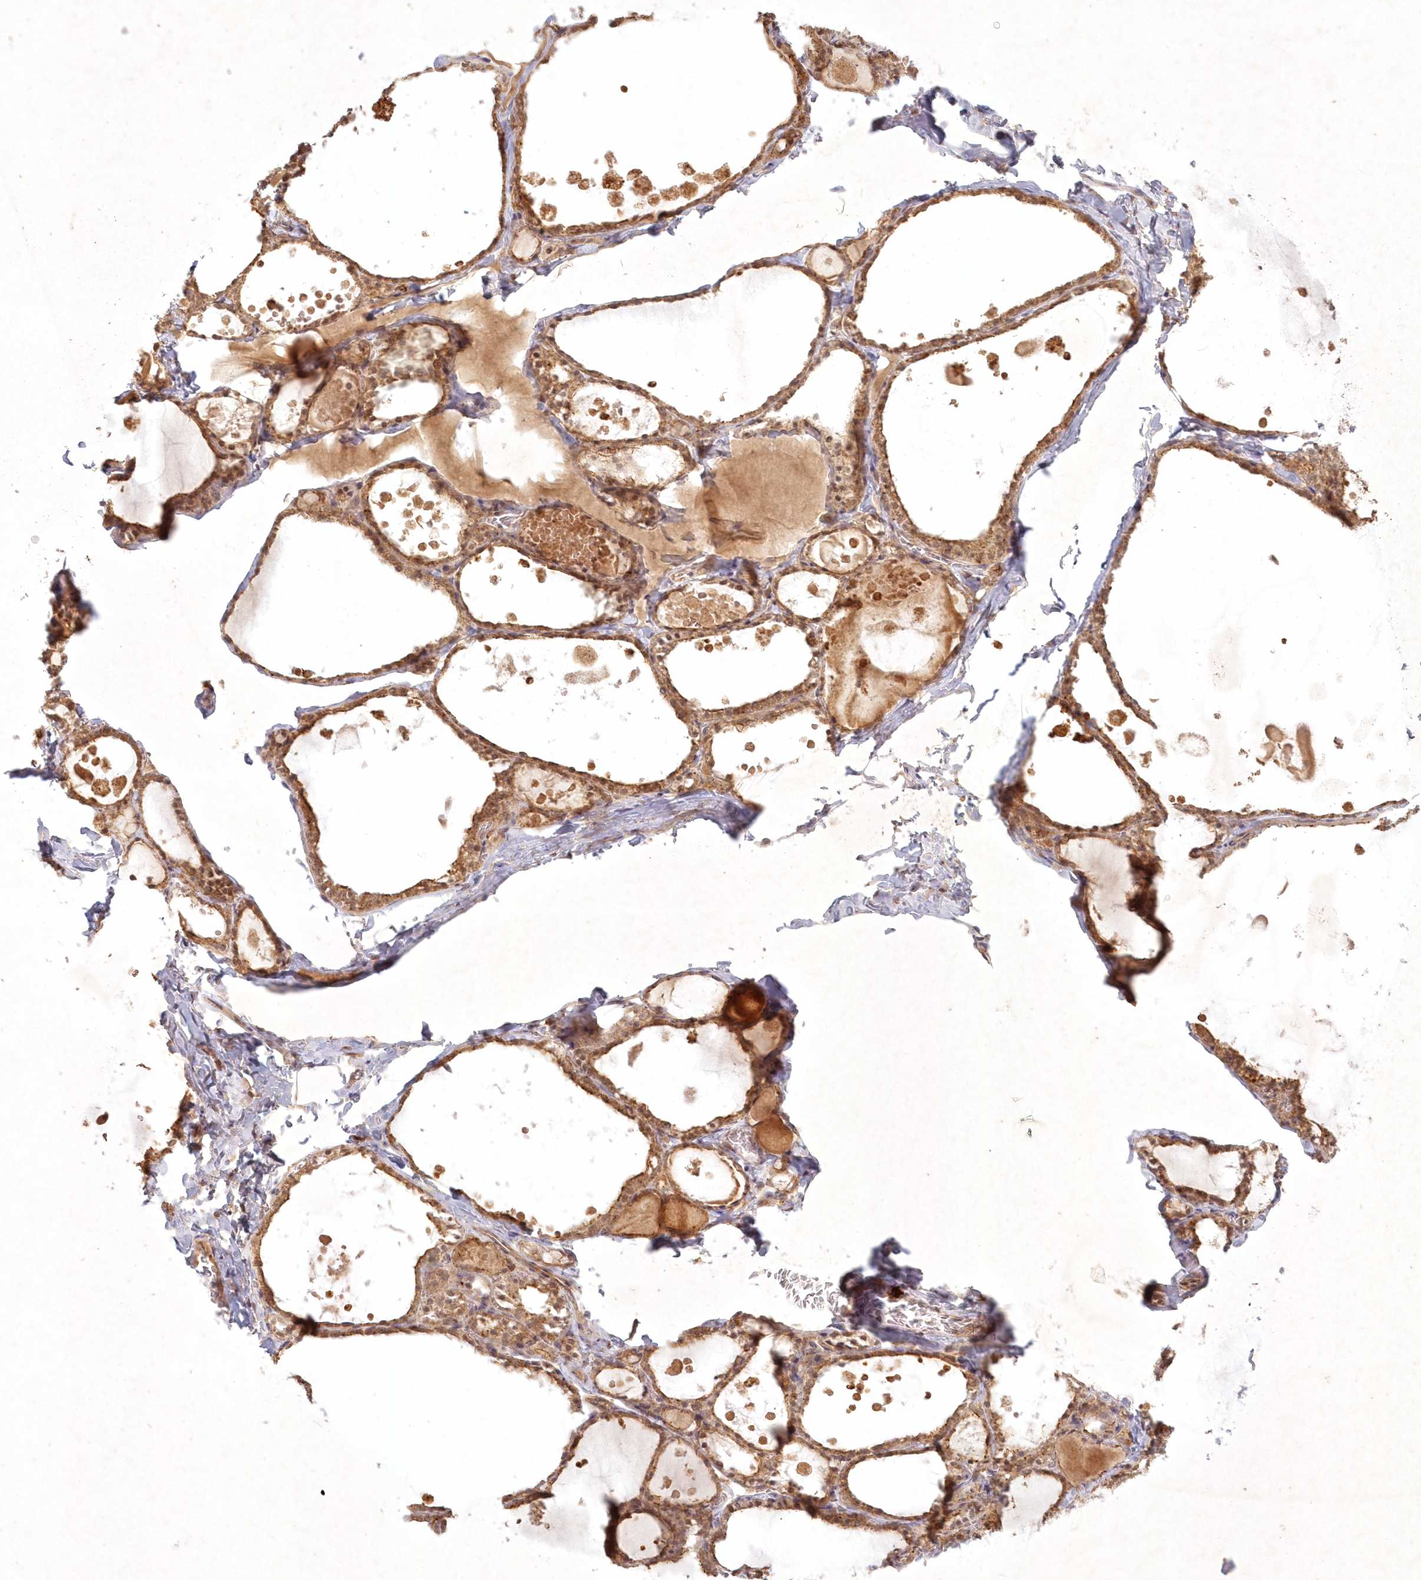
{"staining": {"intensity": "strong", "quantity": ">75%", "location": "cytoplasmic/membranous"}, "tissue": "thyroid gland", "cell_type": "Glandular cells", "image_type": "normal", "snomed": [{"axis": "morphology", "description": "Normal tissue, NOS"}, {"axis": "topography", "description": "Thyroid gland"}], "caption": "A photomicrograph of human thyroid gland stained for a protein reveals strong cytoplasmic/membranous brown staining in glandular cells.", "gene": "TOGARAM2", "patient": {"sex": "male", "age": 56}}